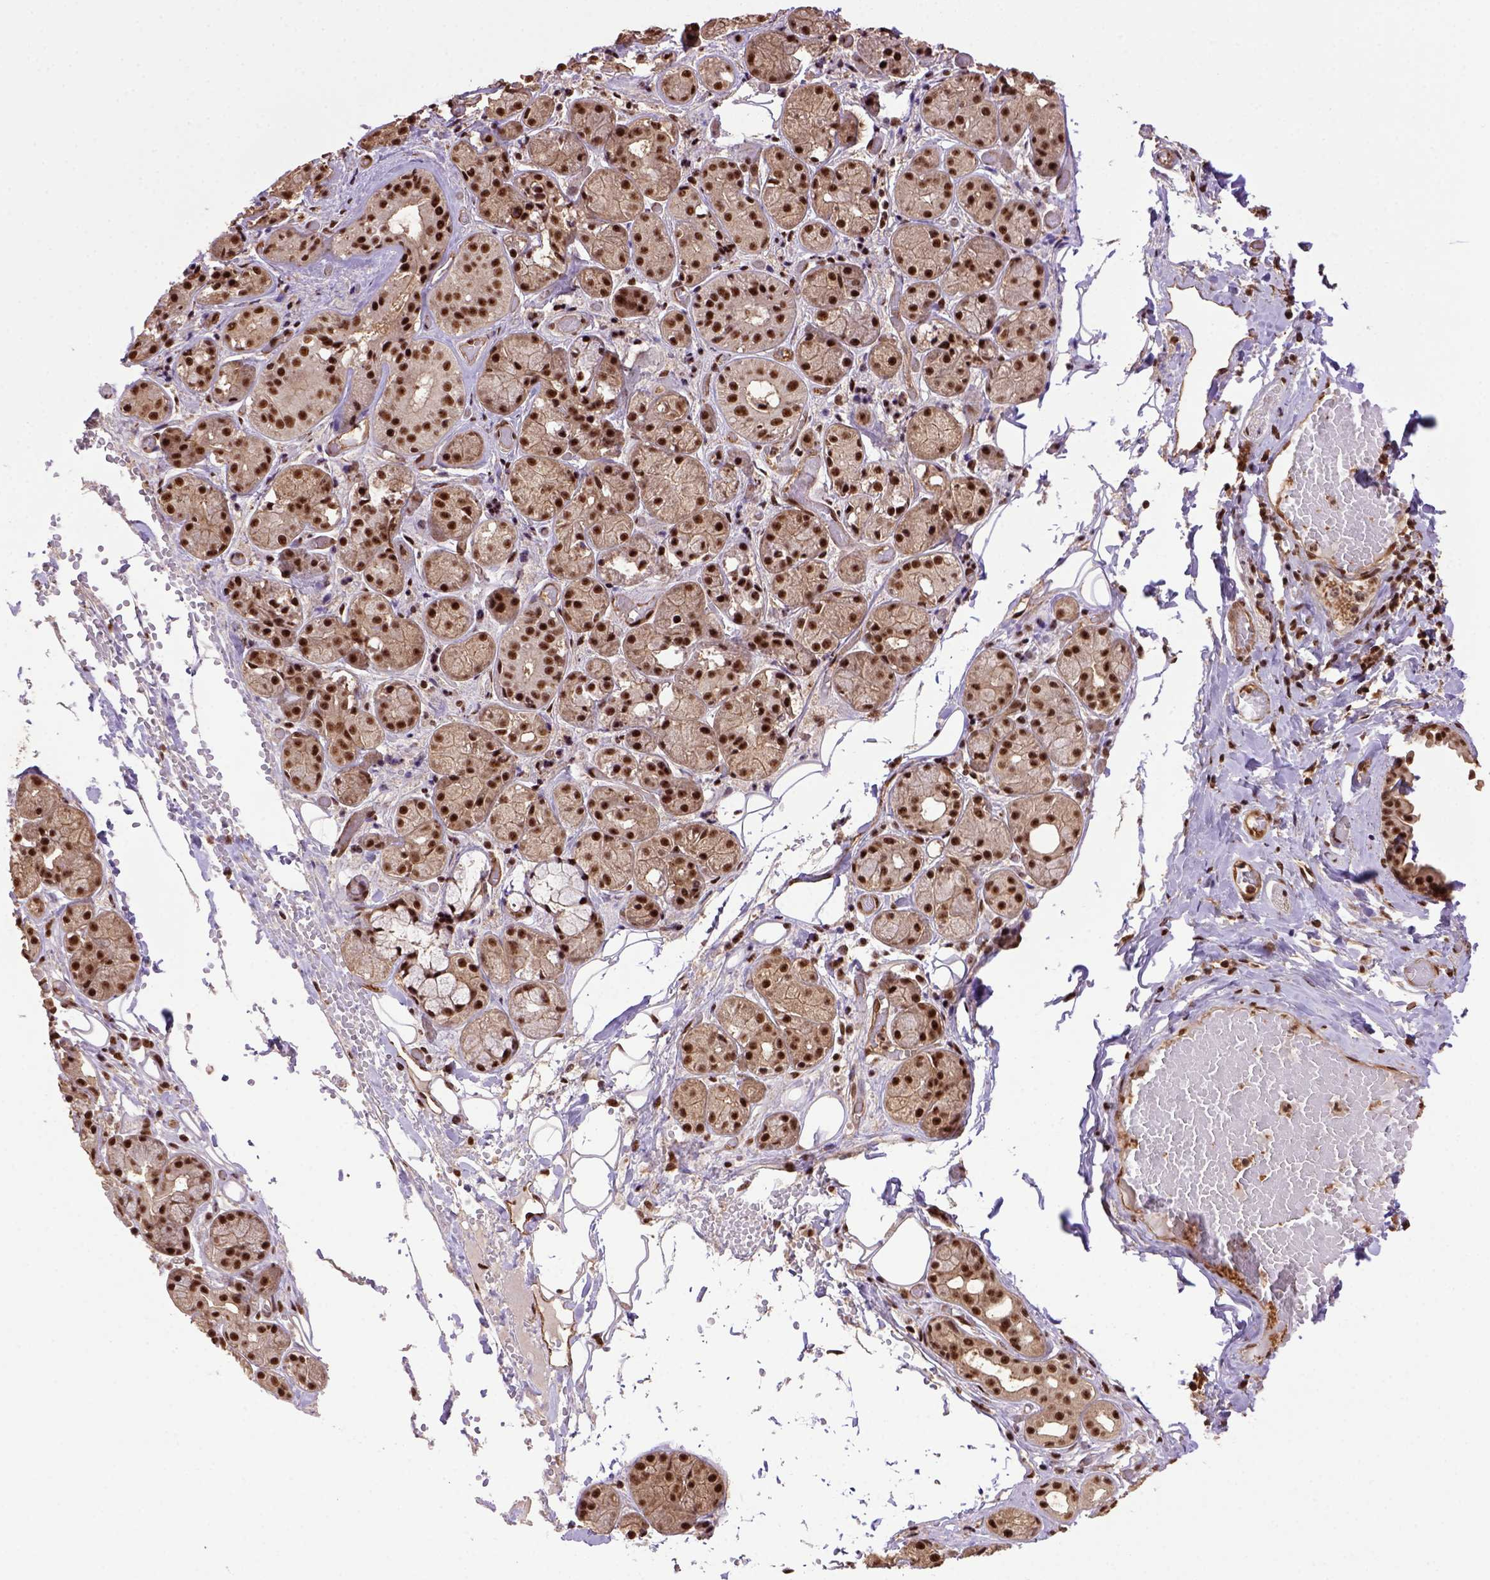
{"staining": {"intensity": "strong", "quantity": ">75%", "location": "nuclear"}, "tissue": "salivary gland", "cell_type": "Glandular cells", "image_type": "normal", "snomed": [{"axis": "morphology", "description": "Normal tissue, NOS"}, {"axis": "topography", "description": "Salivary gland"}, {"axis": "topography", "description": "Peripheral nerve tissue"}], "caption": "Immunohistochemical staining of benign salivary gland exhibits strong nuclear protein staining in about >75% of glandular cells.", "gene": "PPIG", "patient": {"sex": "male", "age": 71}}